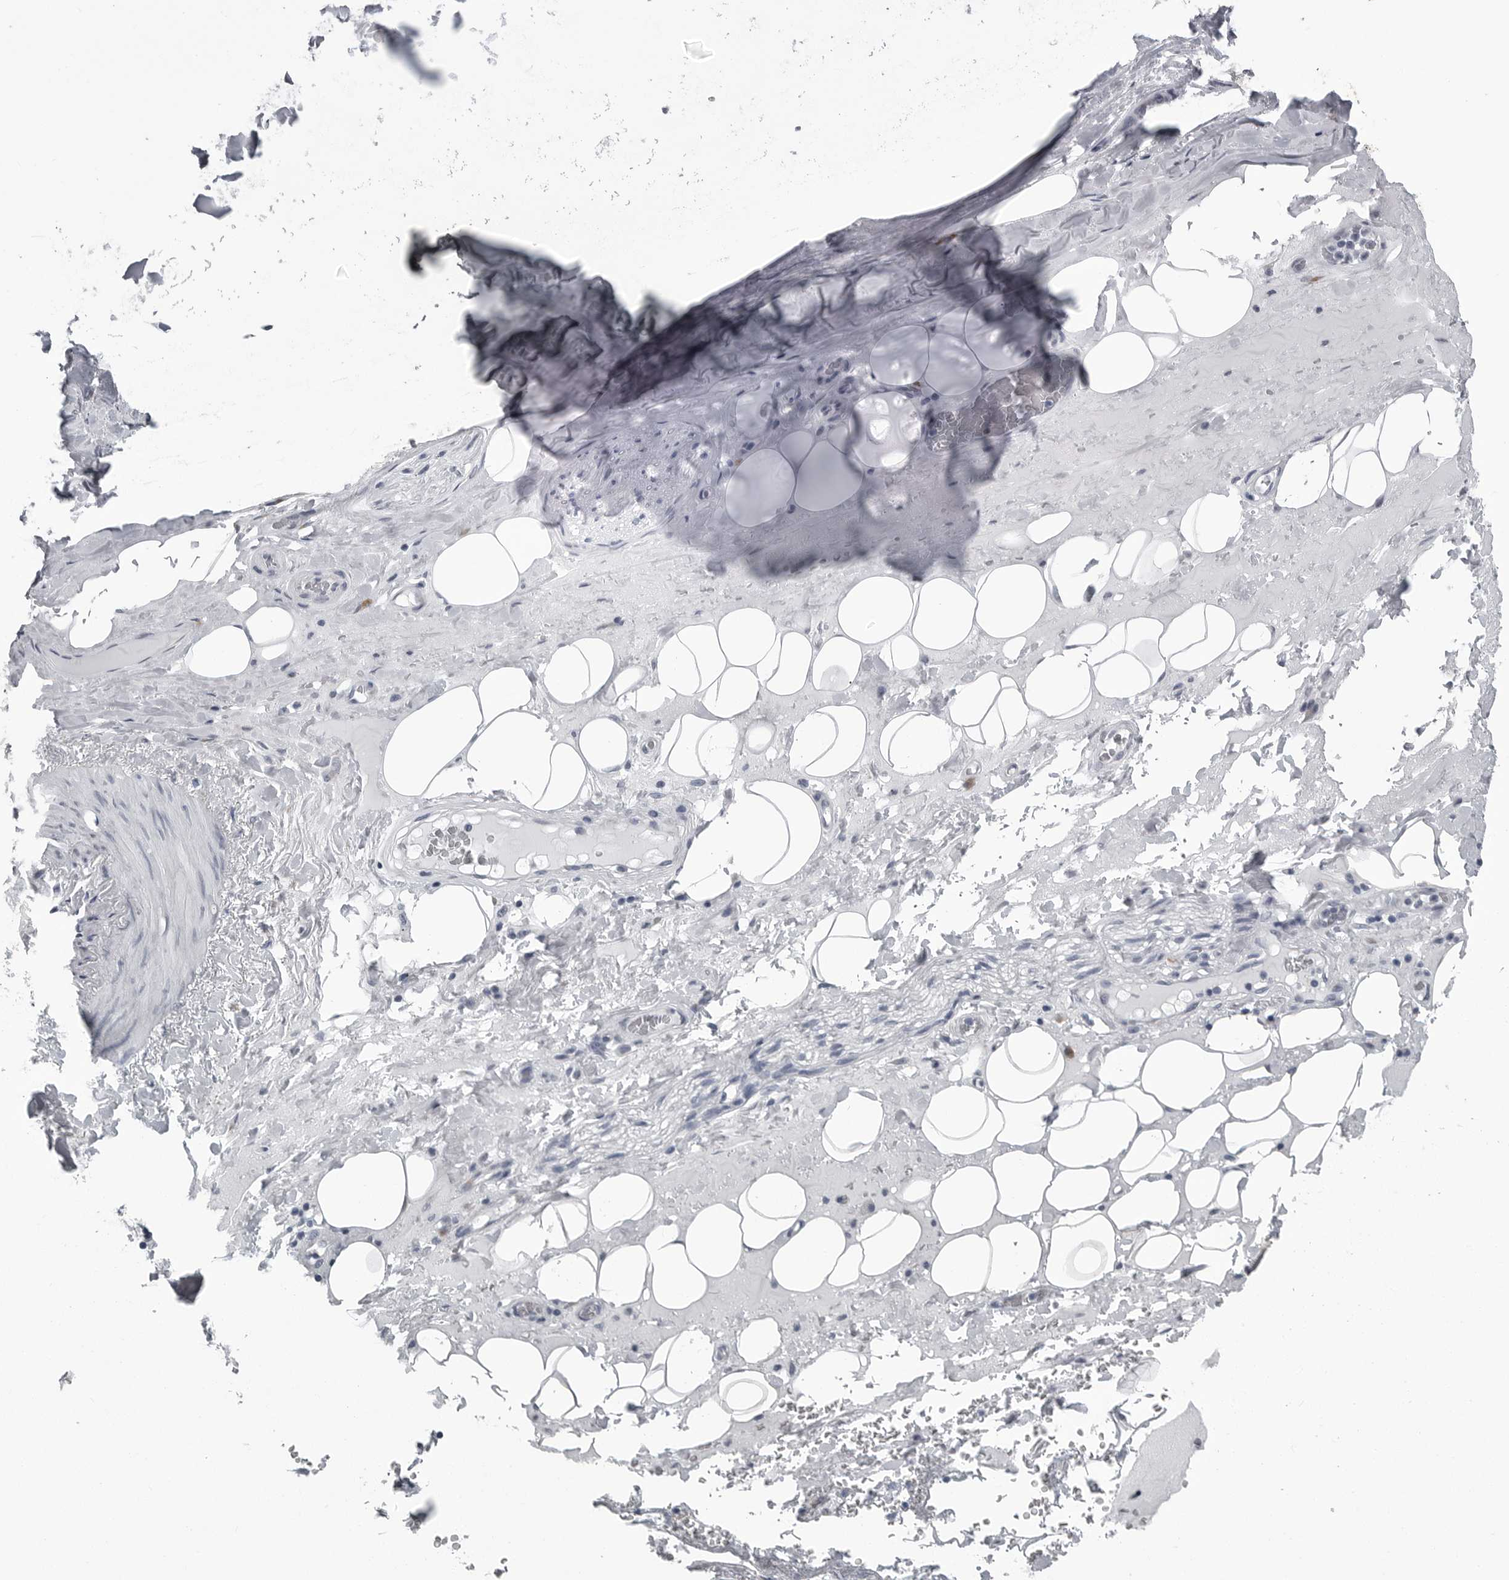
{"staining": {"intensity": "negative", "quantity": "none", "location": "none"}, "tissue": "adipose tissue", "cell_type": "Adipocytes", "image_type": "normal", "snomed": [{"axis": "morphology", "description": "Normal tissue, NOS"}, {"axis": "topography", "description": "Cartilage tissue"}], "caption": "Immunohistochemistry (IHC) of normal adipose tissue shows no positivity in adipocytes. (DAB (3,3'-diaminobenzidine) immunohistochemistry (IHC) with hematoxylin counter stain).", "gene": "MYOC", "patient": {"sex": "female", "age": 63}}